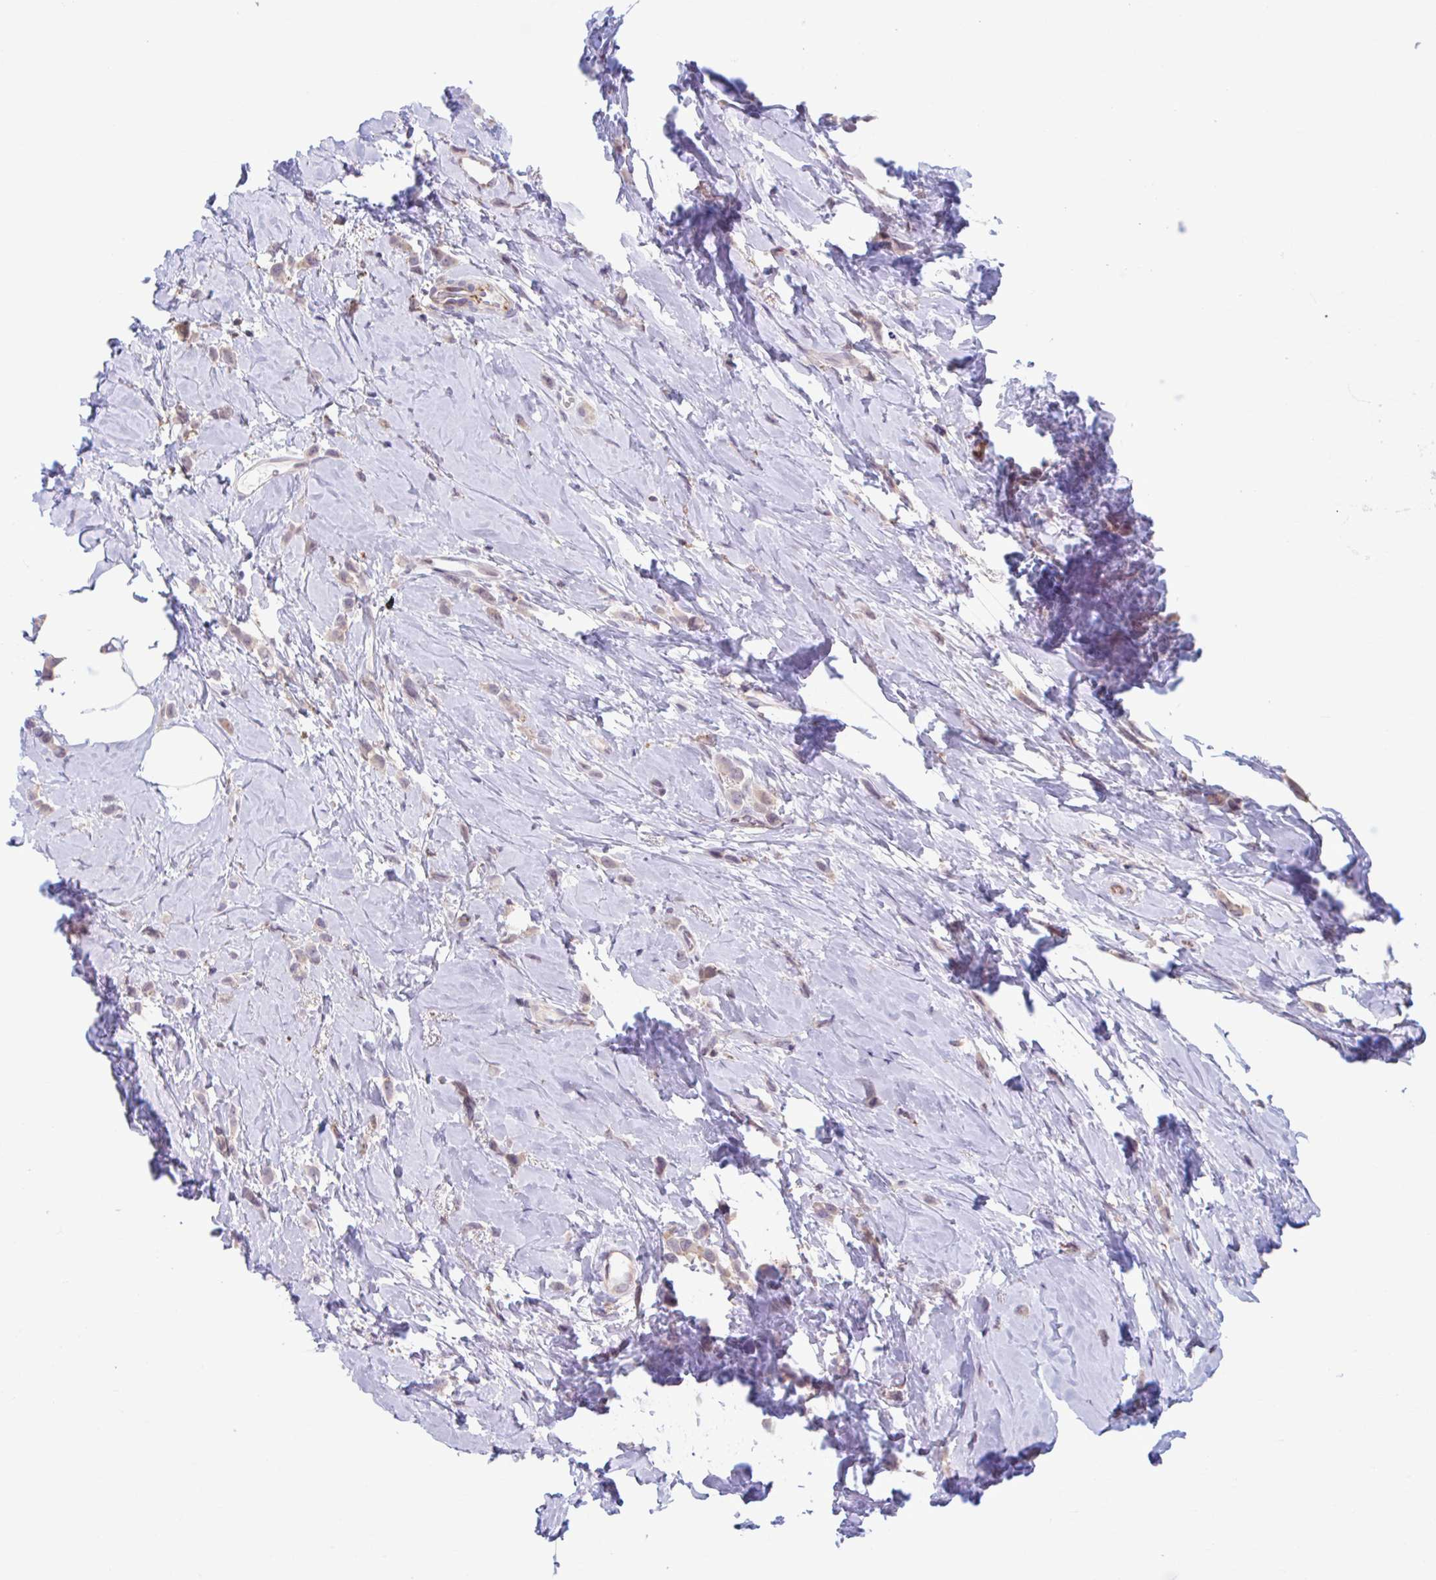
{"staining": {"intensity": "weak", "quantity": ">75%", "location": "cytoplasmic/membranous"}, "tissue": "breast cancer", "cell_type": "Tumor cells", "image_type": "cancer", "snomed": [{"axis": "morphology", "description": "Lobular carcinoma"}, {"axis": "topography", "description": "Breast"}], "caption": "A brown stain labels weak cytoplasmic/membranous expression of a protein in human lobular carcinoma (breast) tumor cells.", "gene": "ADAT3", "patient": {"sex": "female", "age": 66}}